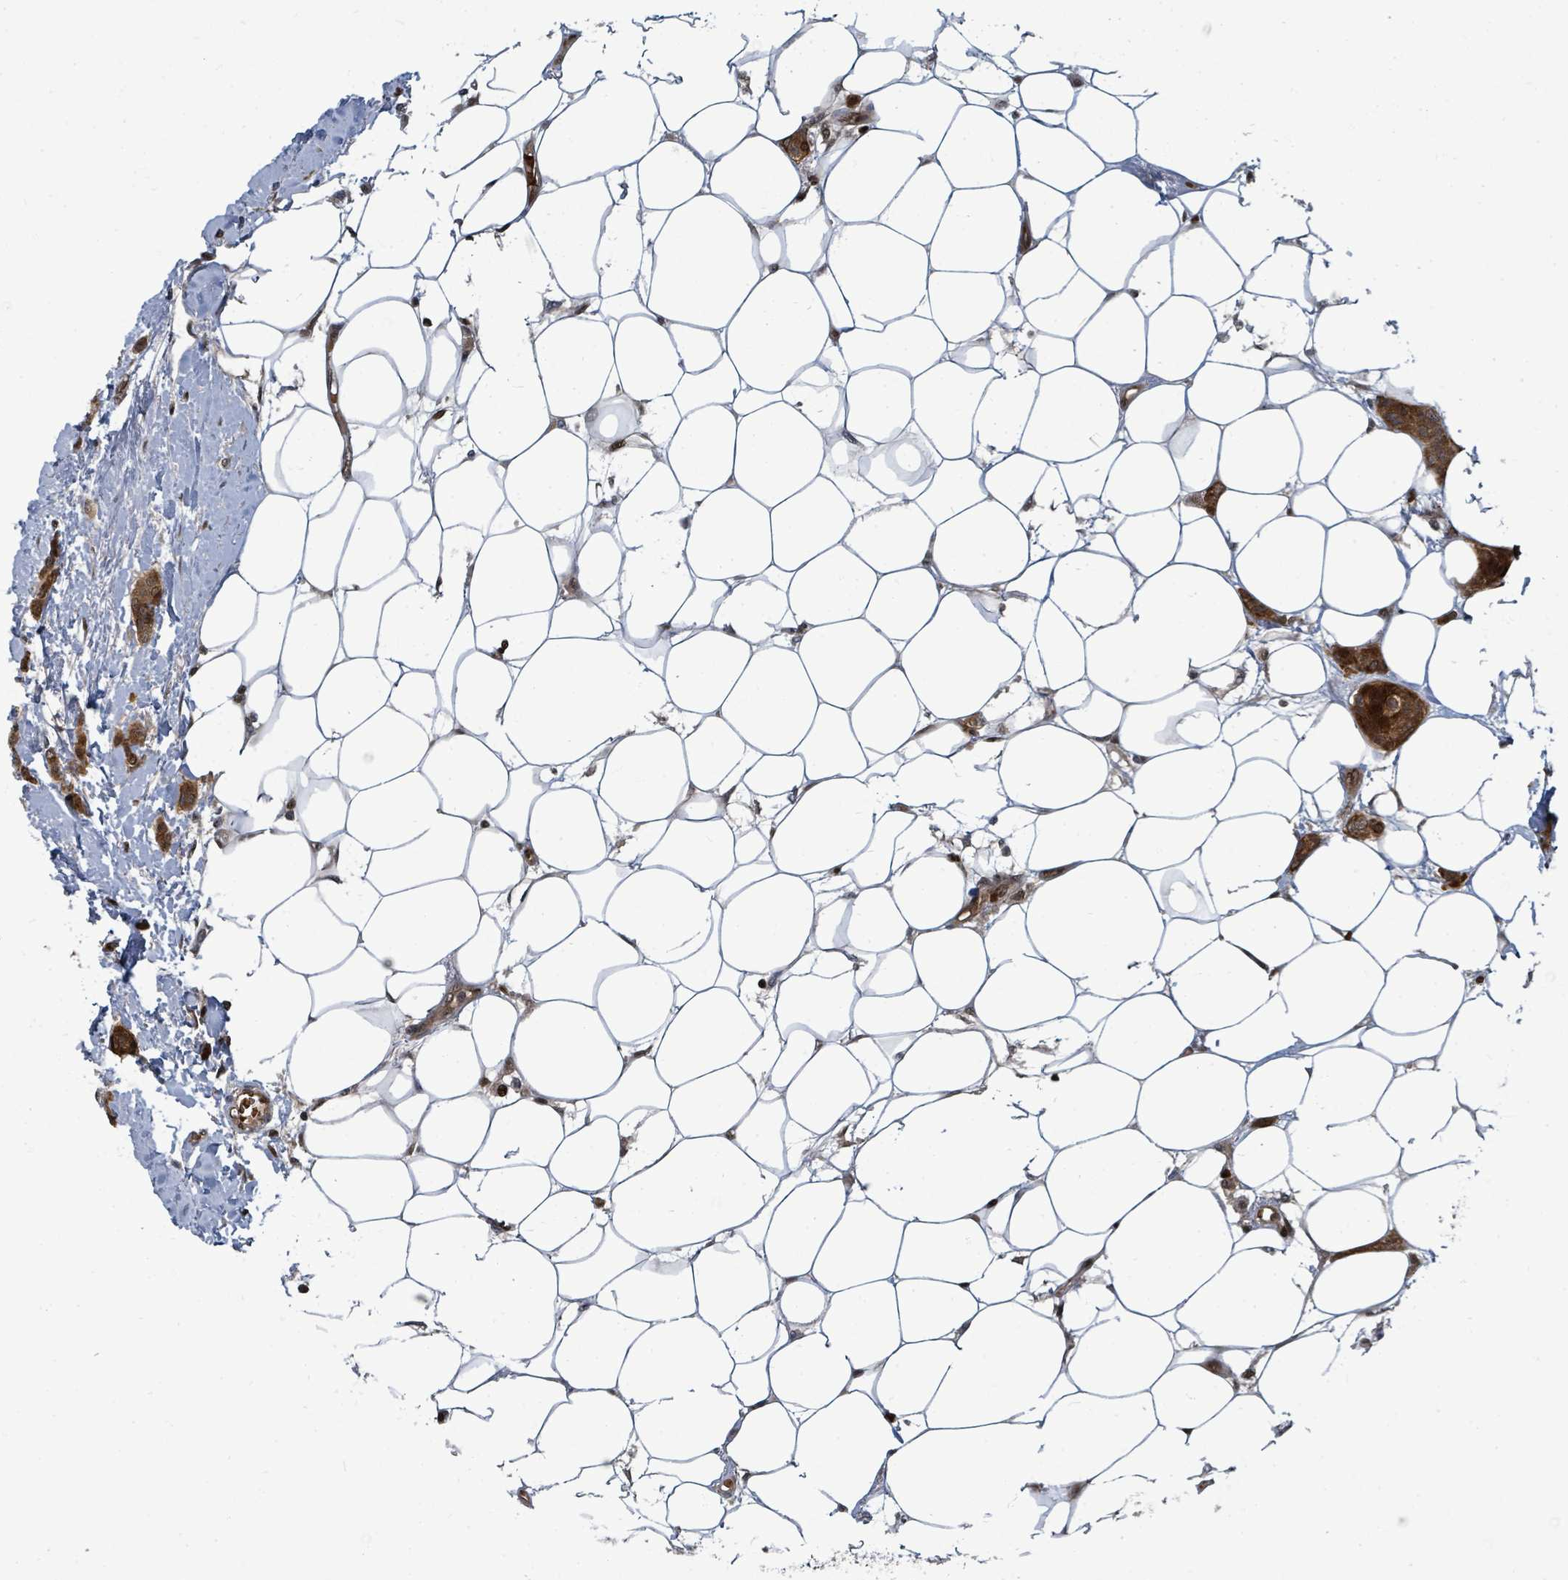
{"staining": {"intensity": "moderate", "quantity": ">75%", "location": "cytoplasmic/membranous,nuclear"}, "tissue": "breast cancer", "cell_type": "Tumor cells", "image_type": "cancer", "snomed": [{"axis": "morphology", "description": "Duct carcinoma"}, {"axis": "topography", "description": "Breast"}], "caption": "IHC of infiltrating ductal carcinoma (breast) demonstrates medium levels of moderate cytoplasmic/membranous and nuclear expression in approximately >75% of tumor cells.", "gene": "TRDMT1", "patient": {"sex": "female", "age": 72}}